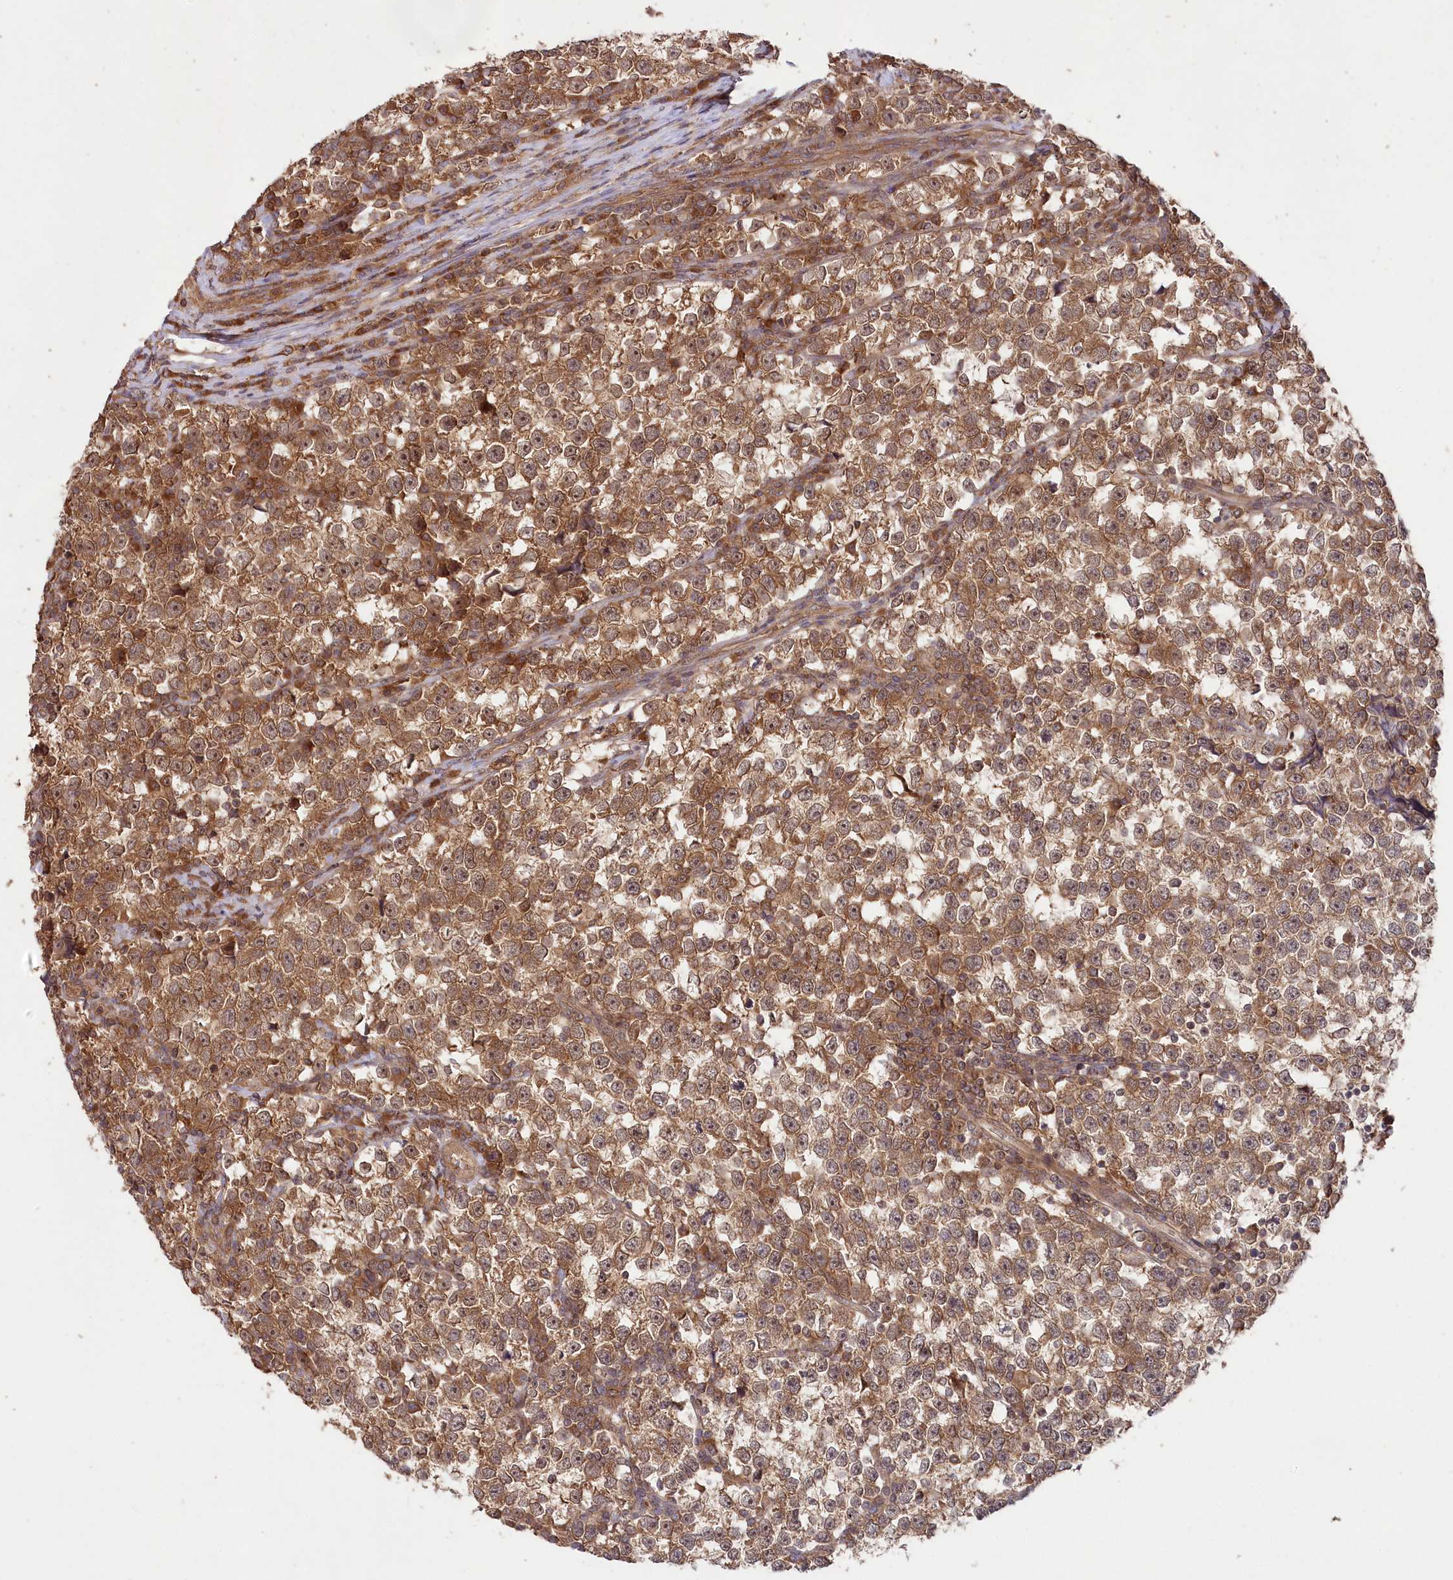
{"staining": {"intensity": "moderate", "quantity": ">75%", "location": "cytoplasmic/membranous,nuclear"}, "tissue": "testis cancer", "cell_type": "Tumor cells", "image_type": "cancer", "snomed": [{"axis": "morphology", "description": "Normal tissue, NOS"}, {"axis": "morphology", "description": "Seminoma, NOS"}, {"axis": "topography", "description": "Testis"}], "caption": "DAB (3,3'-diaminobenzidine) immunohistochemical staining of testis cancer (seminoma) exhibits moderate cytoplasmic/membranous and nuclear protein staining in approximately >75% of tumor cells.", "gene": "TBCA", "patient": {"sex": "male", "age": 43}}